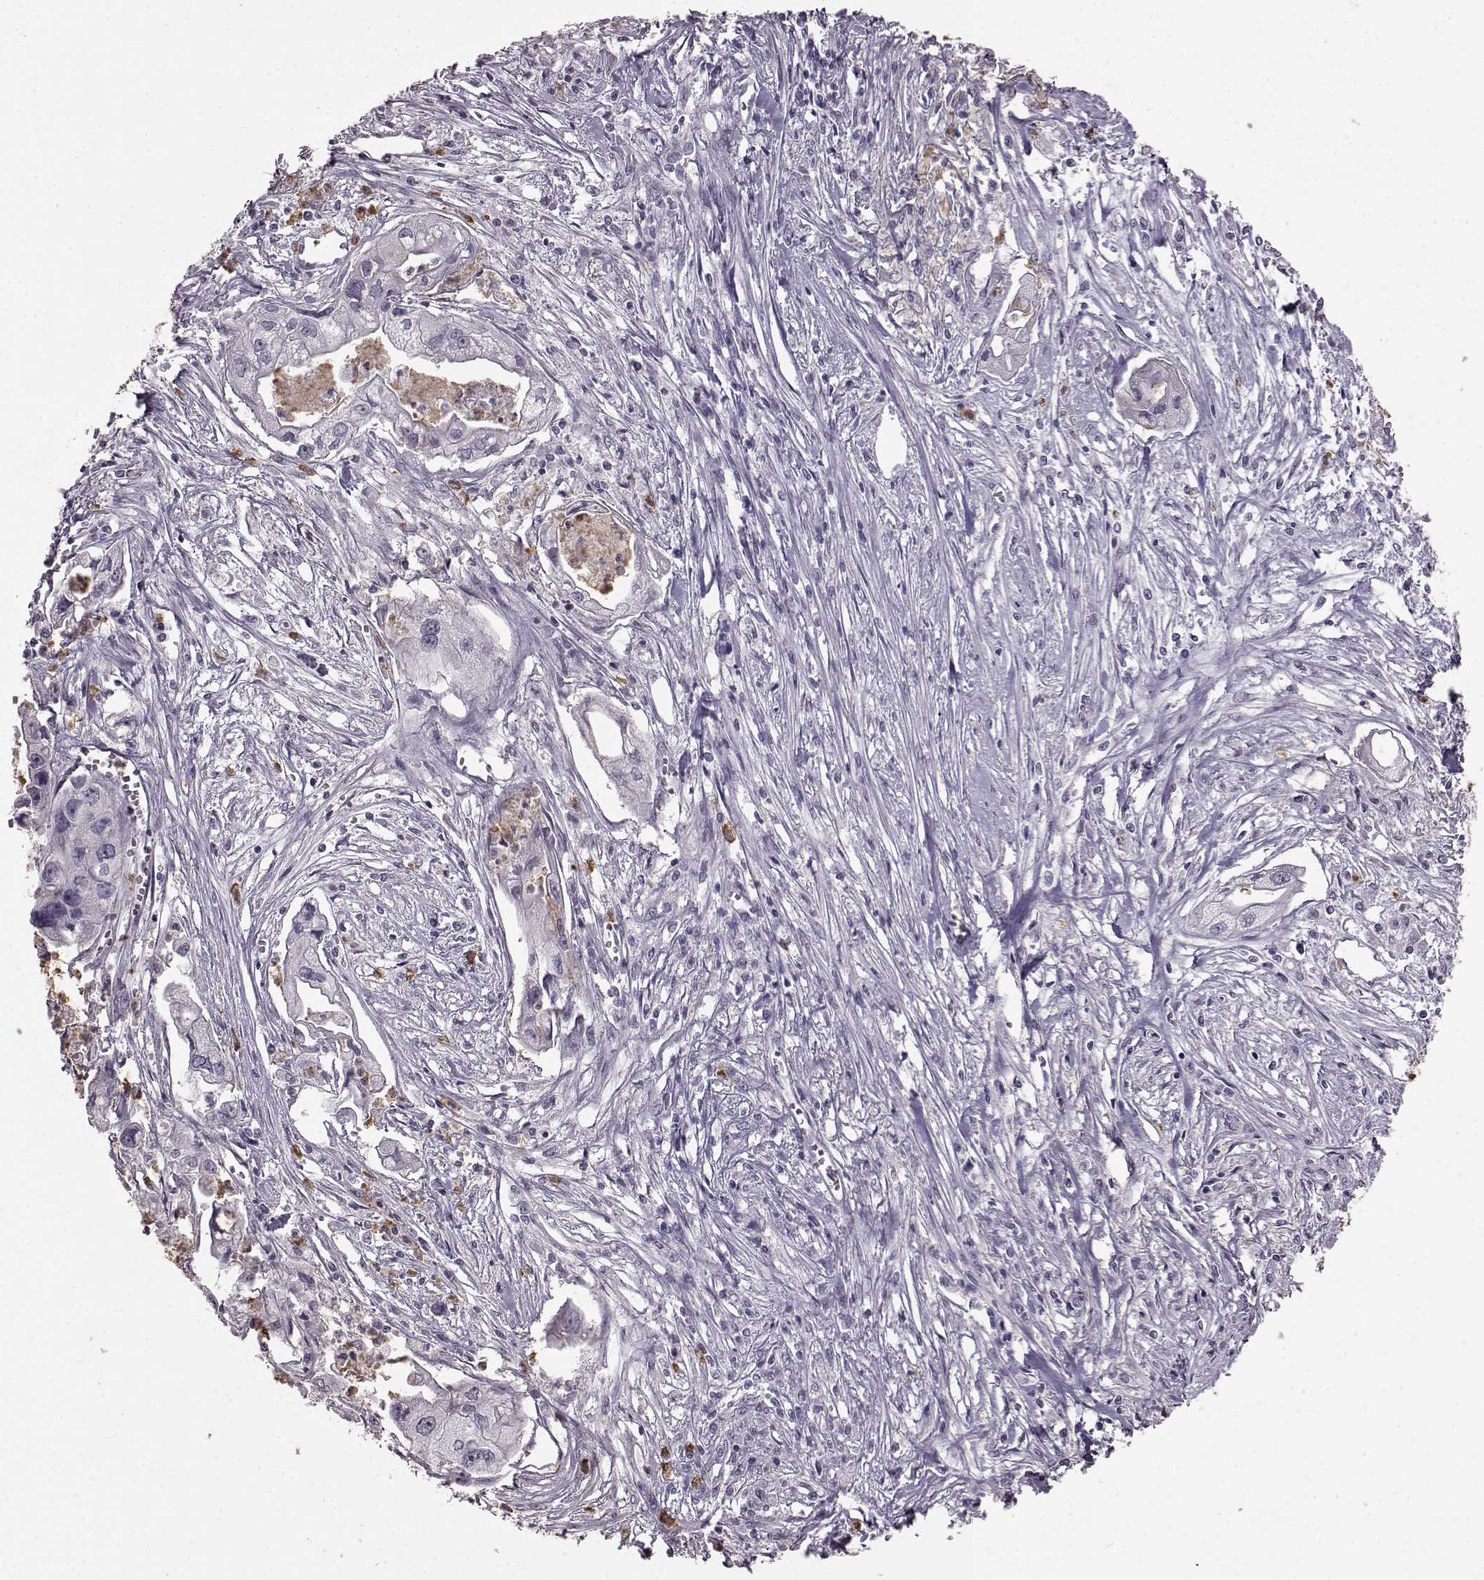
{"staining": {"intensity": "negative", "quantity": "none", "location": "none"}, "tissue": "pancreatic cancer", "cell_type": "Tumor cells", "image_type": "cancer", "snomed": [{"axis": "morphology", "description": "Adenocarcinoma, NOS"}, {"axis": "topography", "description": "Pancreas"}], "caption": "A high-resolution photomicrograph shows immunohistochemistry (IHC) staining of pancreatic cancer (adenocarcinoma), which exhibits no significant expression in tumor cells.", "gene": "FUT4", "patient": {"sex": "male", "age": 70}}